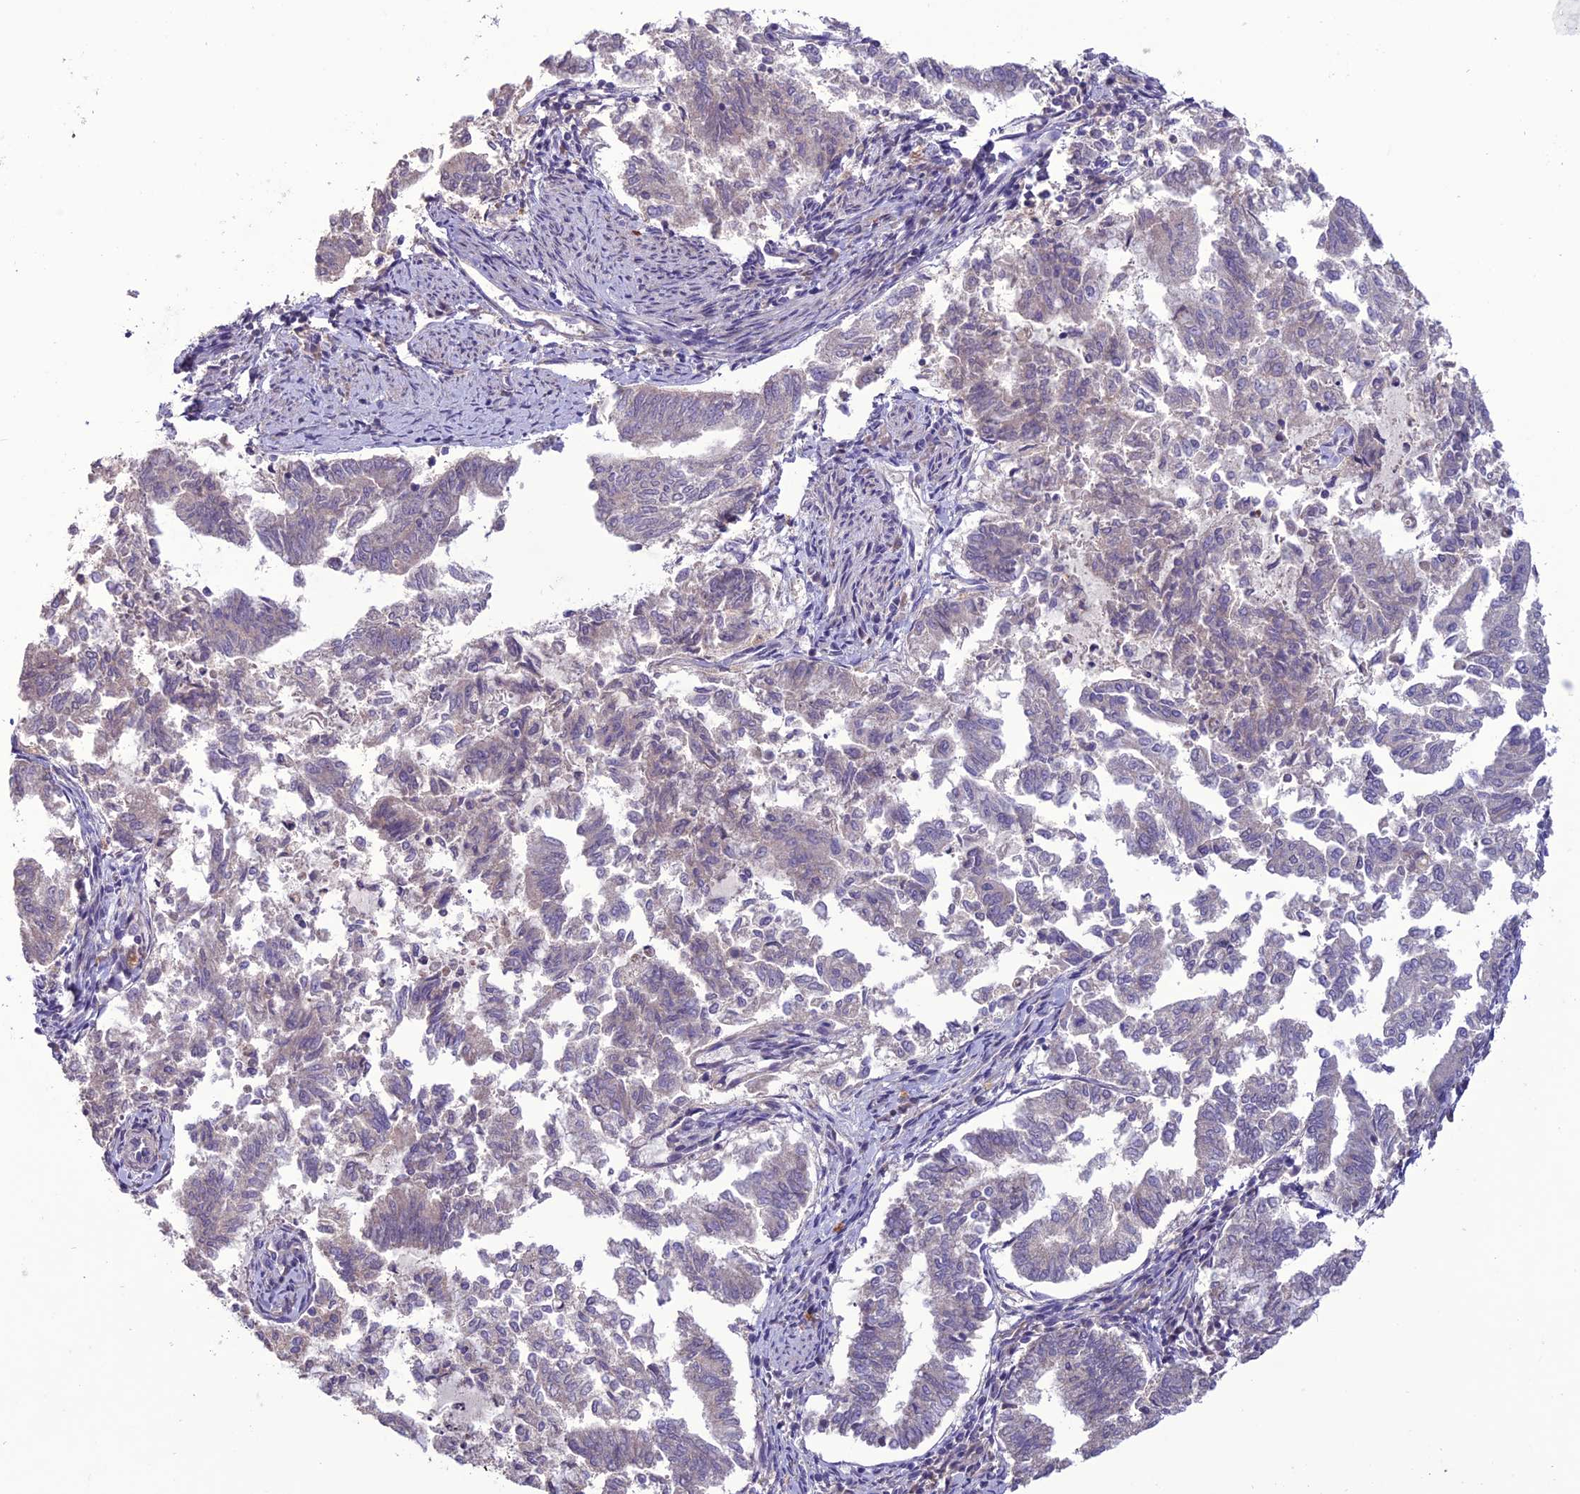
{"staining": {"intensity": "negative", "quantity": "none", "location": "none"}, "tissue": "endometrial cancer", "cell_type": "Tumor cells", "image_type": "cancer", "snomed": [{"axis": "morphology", "description": "Adenocarcinoma, NOS"}, {"axis": "topography", "description": "Endometrium"}], "caption": "IHC of adenocarcinoma (endometrial) exhibits no expression in tumor cells.", "gene": "C2orf76", "patient": {"sex": "female", "age": 79}}